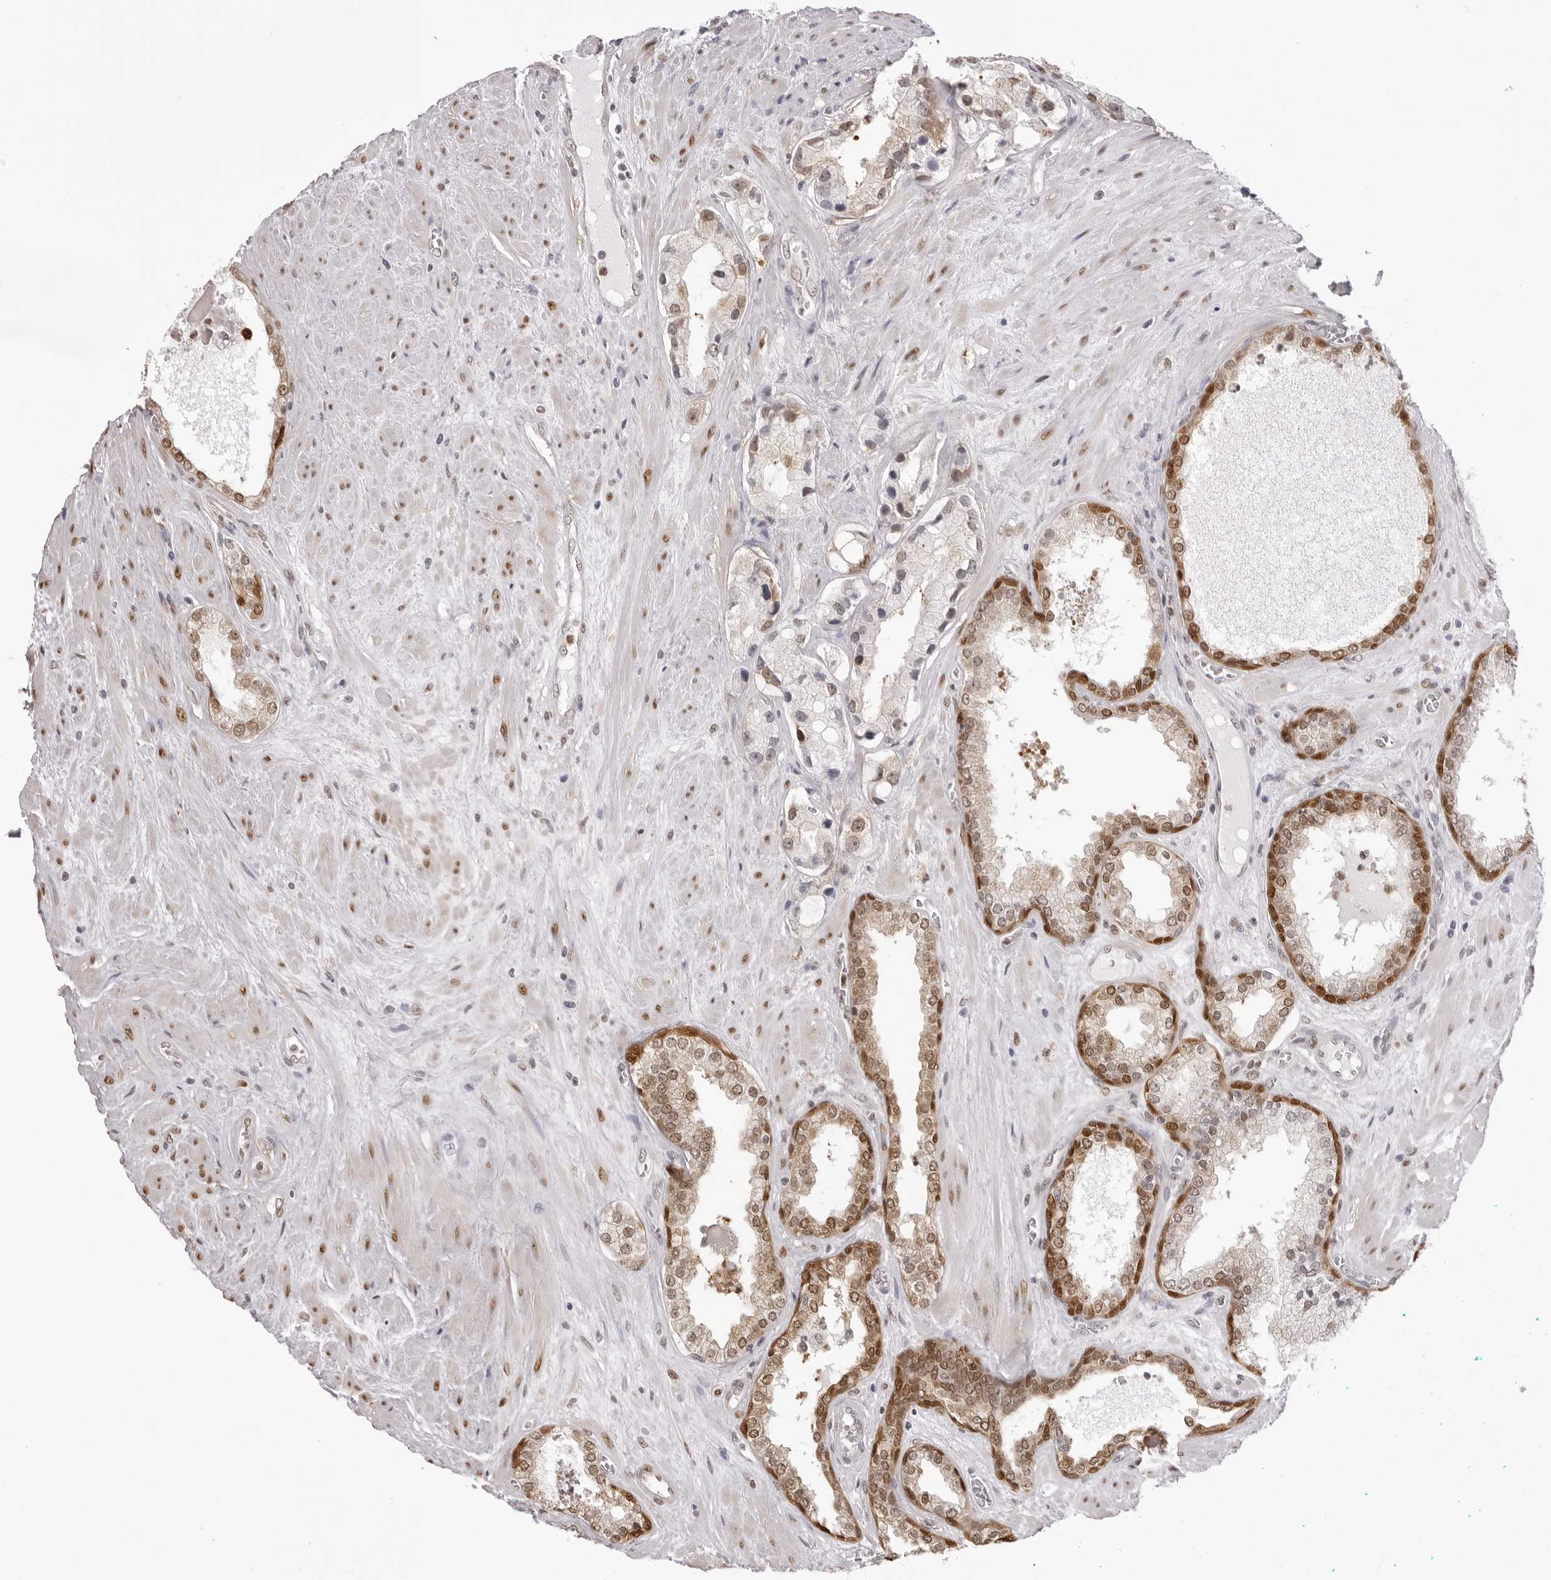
{"staining": {"intensity": "moderate", "quantity": ">75%", "location": "cytoplasmic/membranous,nuclear"}, "tissue": "prostate cancer", "cell_type": "Tumor cells", "image_type": "cancer", "snomed": [{"axis": "morphology", "description": "Adenocarcinoma, Low grade"}, {"axis": "topography", "description": "Prostate"}], "caption": "Prostate cancer (adenocarcinoma (low-grade)) stained for a protein displays moderate cytoplasmic/membranous and nuclear positivity in tumor cells.", "gene": "HSPA4", "patient": {"sex": "male", "age": 62}}